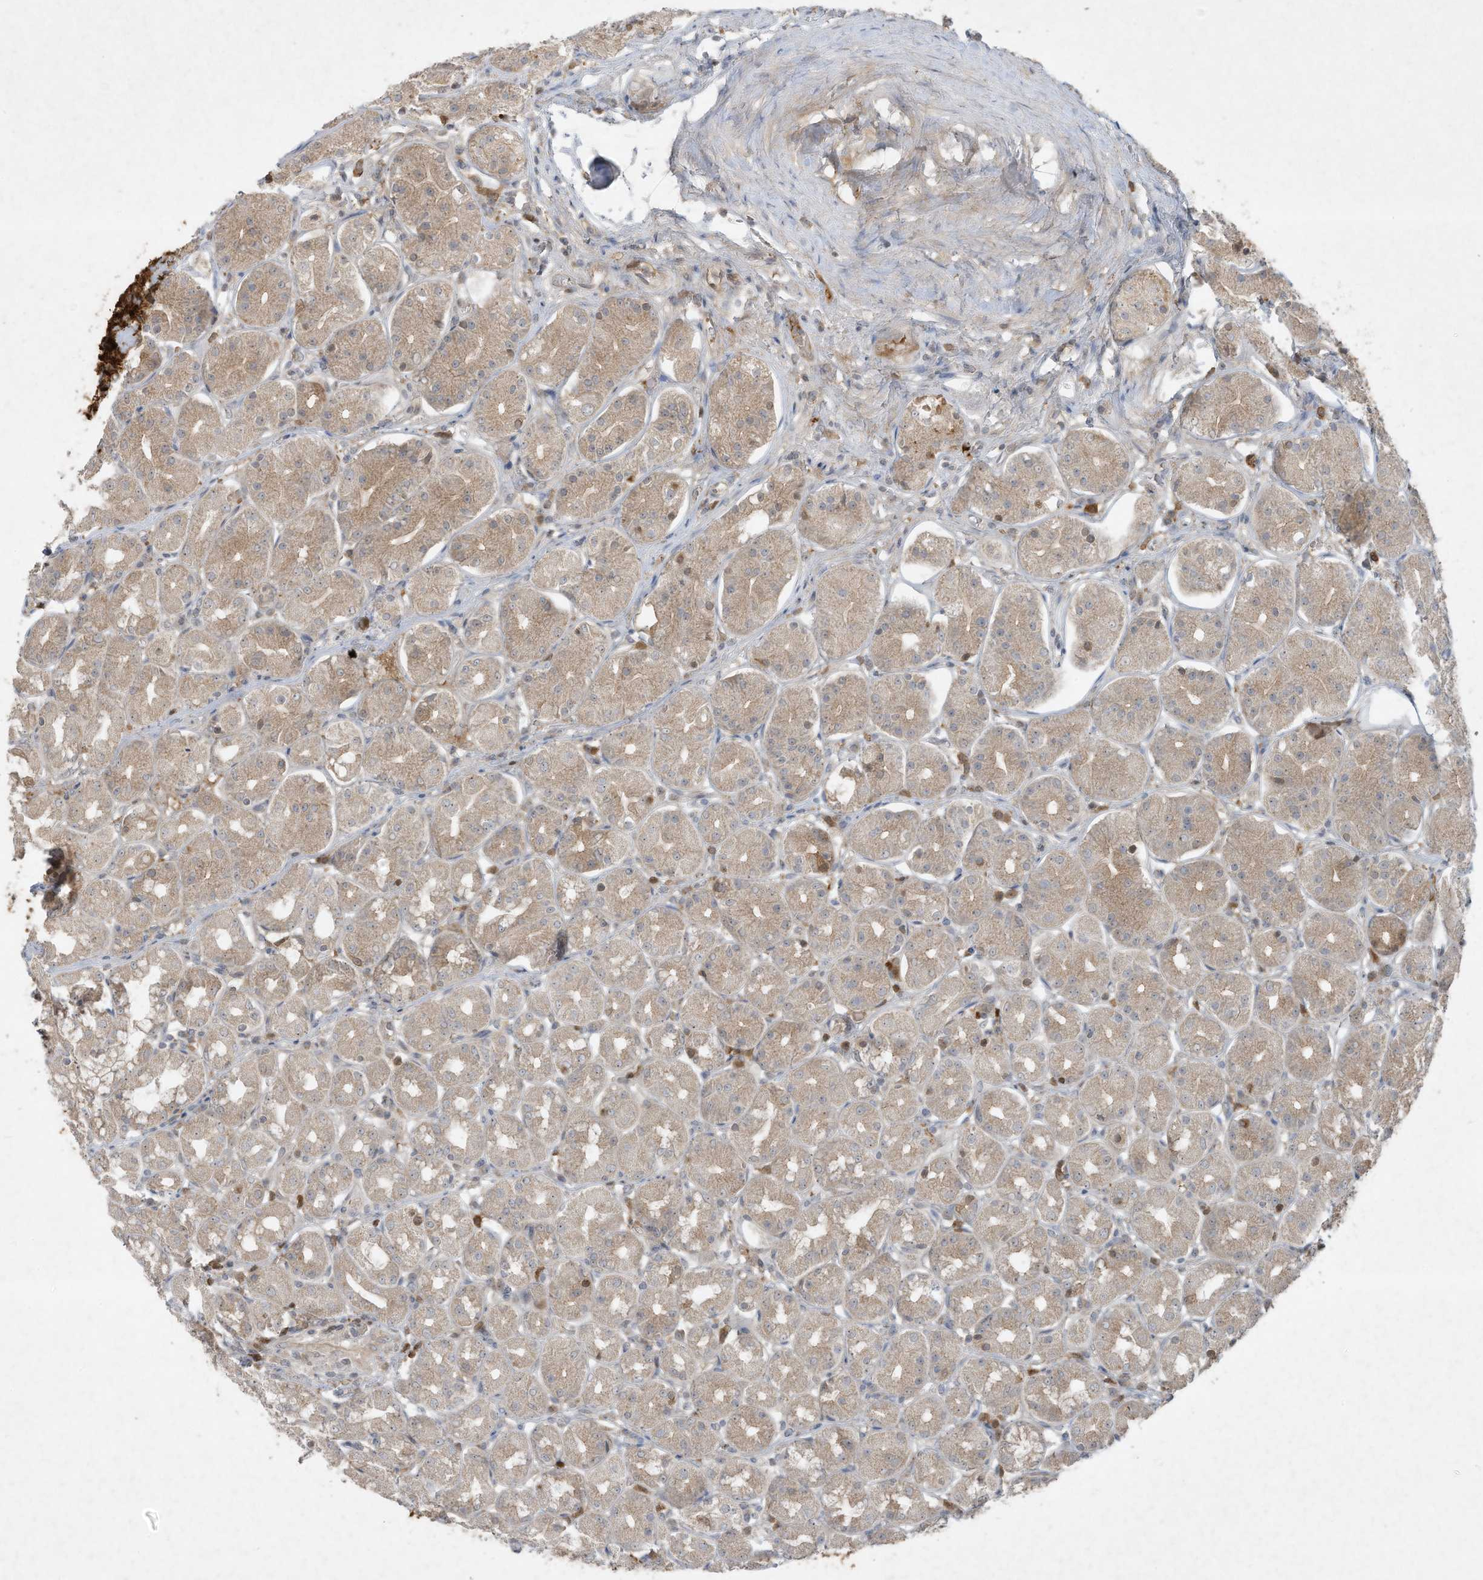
{"staining": {"intensity": "moderate", "quantity": "25%-75%", "location": "cytoplasmic/membranous"}, "tissue": "stomach", "cell_type": "Glandular cells", "image_type": "normal", "snomed": [{"axis": "morphology", "description": "Normal tissue, NOS"}, {"axis": "topography", "description": "Stomach"}, {"axis": "topography", "description": "Stomach, lower"}], "caption": "Stomach stained with a protein marker demonstrates moderate staining in glandular cells.", "gene": "FETUB", "patient": {"sex": "female", "age": 56}}